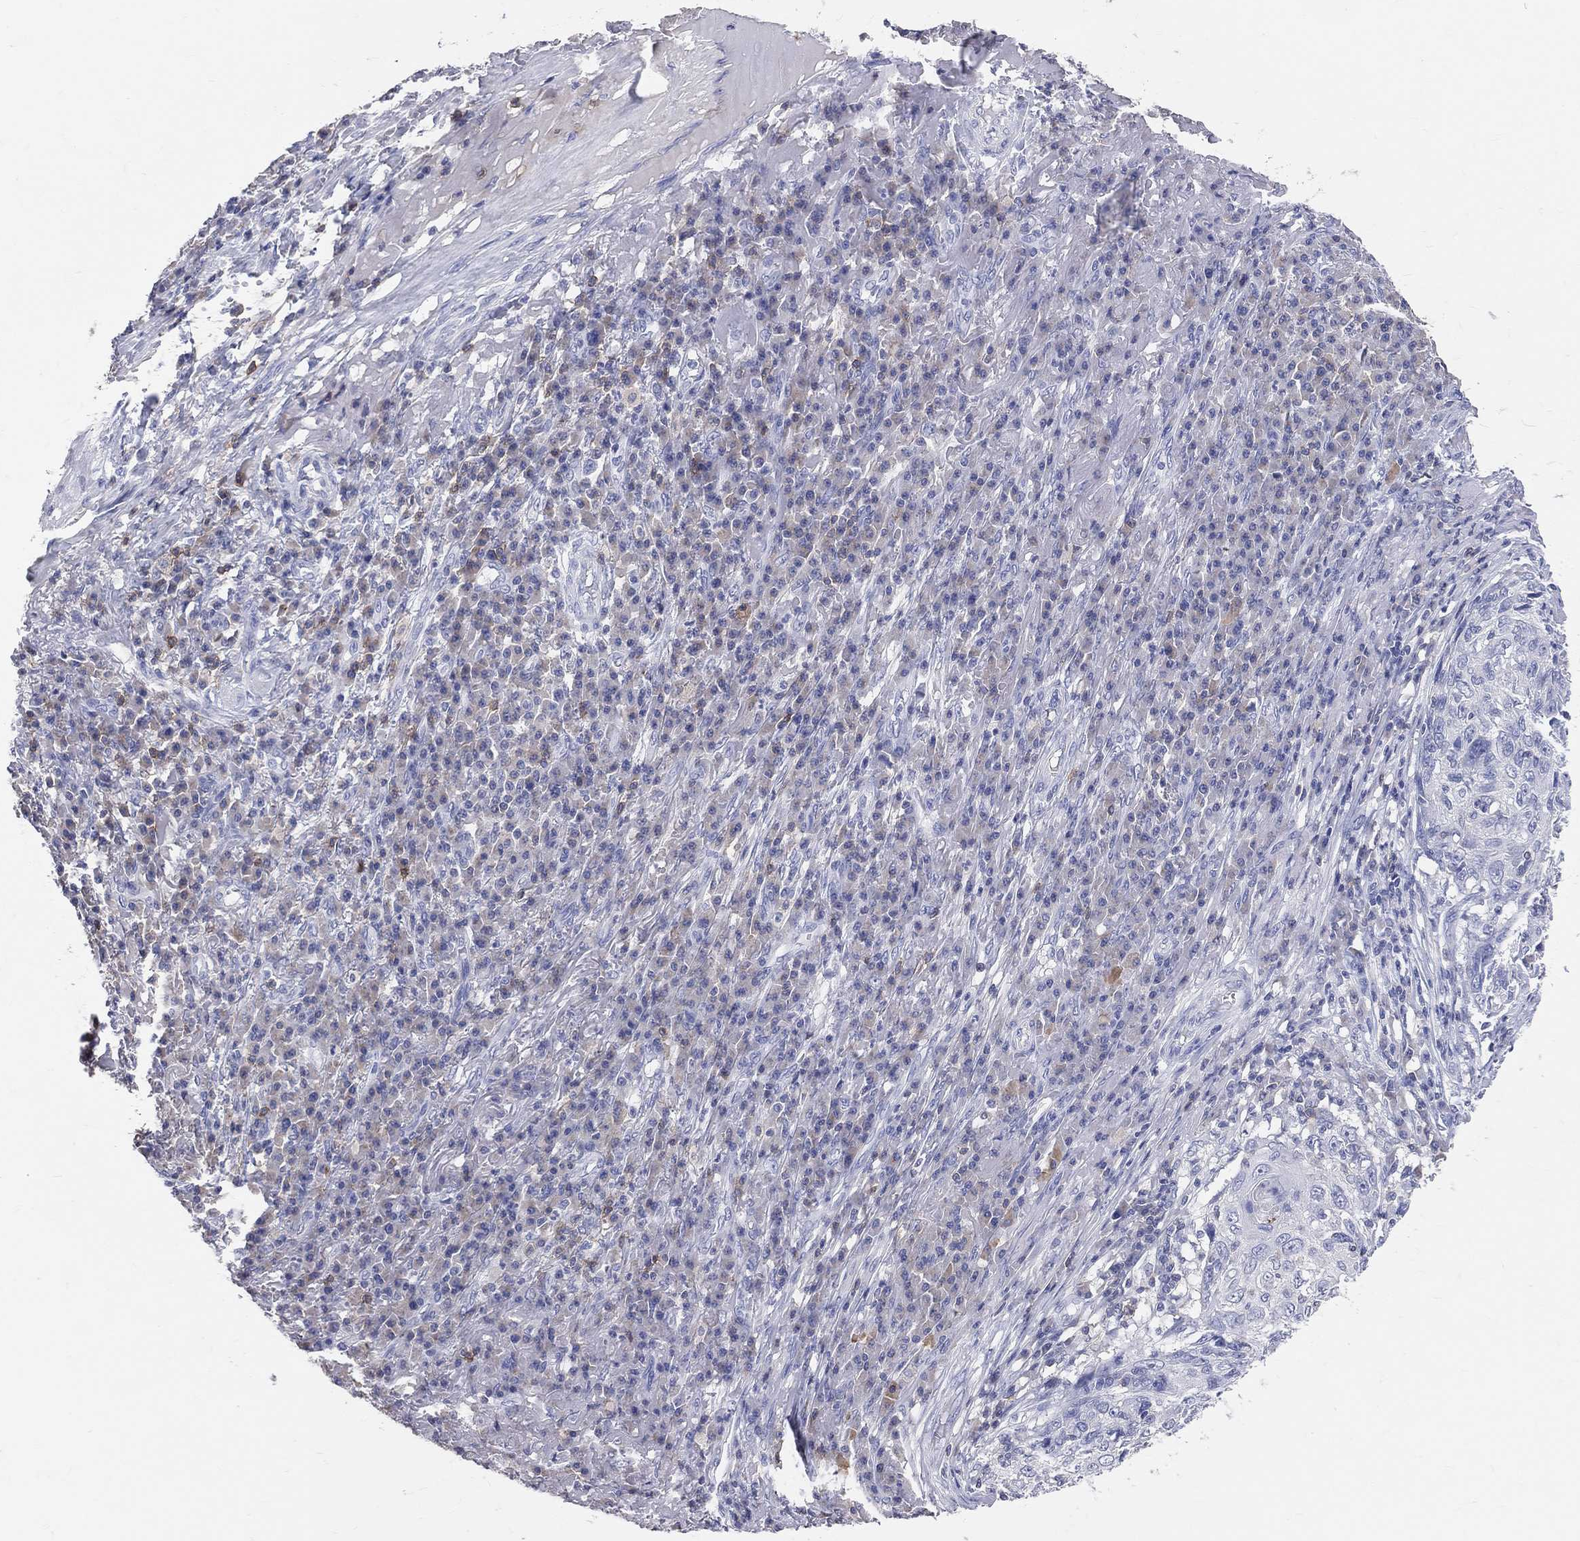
{"staining": {"intensity": "negative", "quantity": "none", "location": "none"}, "tissue": "skin cancer", "cell_type": "Tumor cells", "image_type": "cancer", "snomed": [{"axis": "morphology", "description": "Squamous cell carcinoma, NOS"}, {"axis": "topography", "description": "Skin"}], "caption": "IHC histopathology image of human skin cancer (squamous cell carcinoma) stained for a protein (brown), which demonstrates no expression in tumor cells.", "gene": "LAT", "patient": {"sex": "male", "age": 92}}